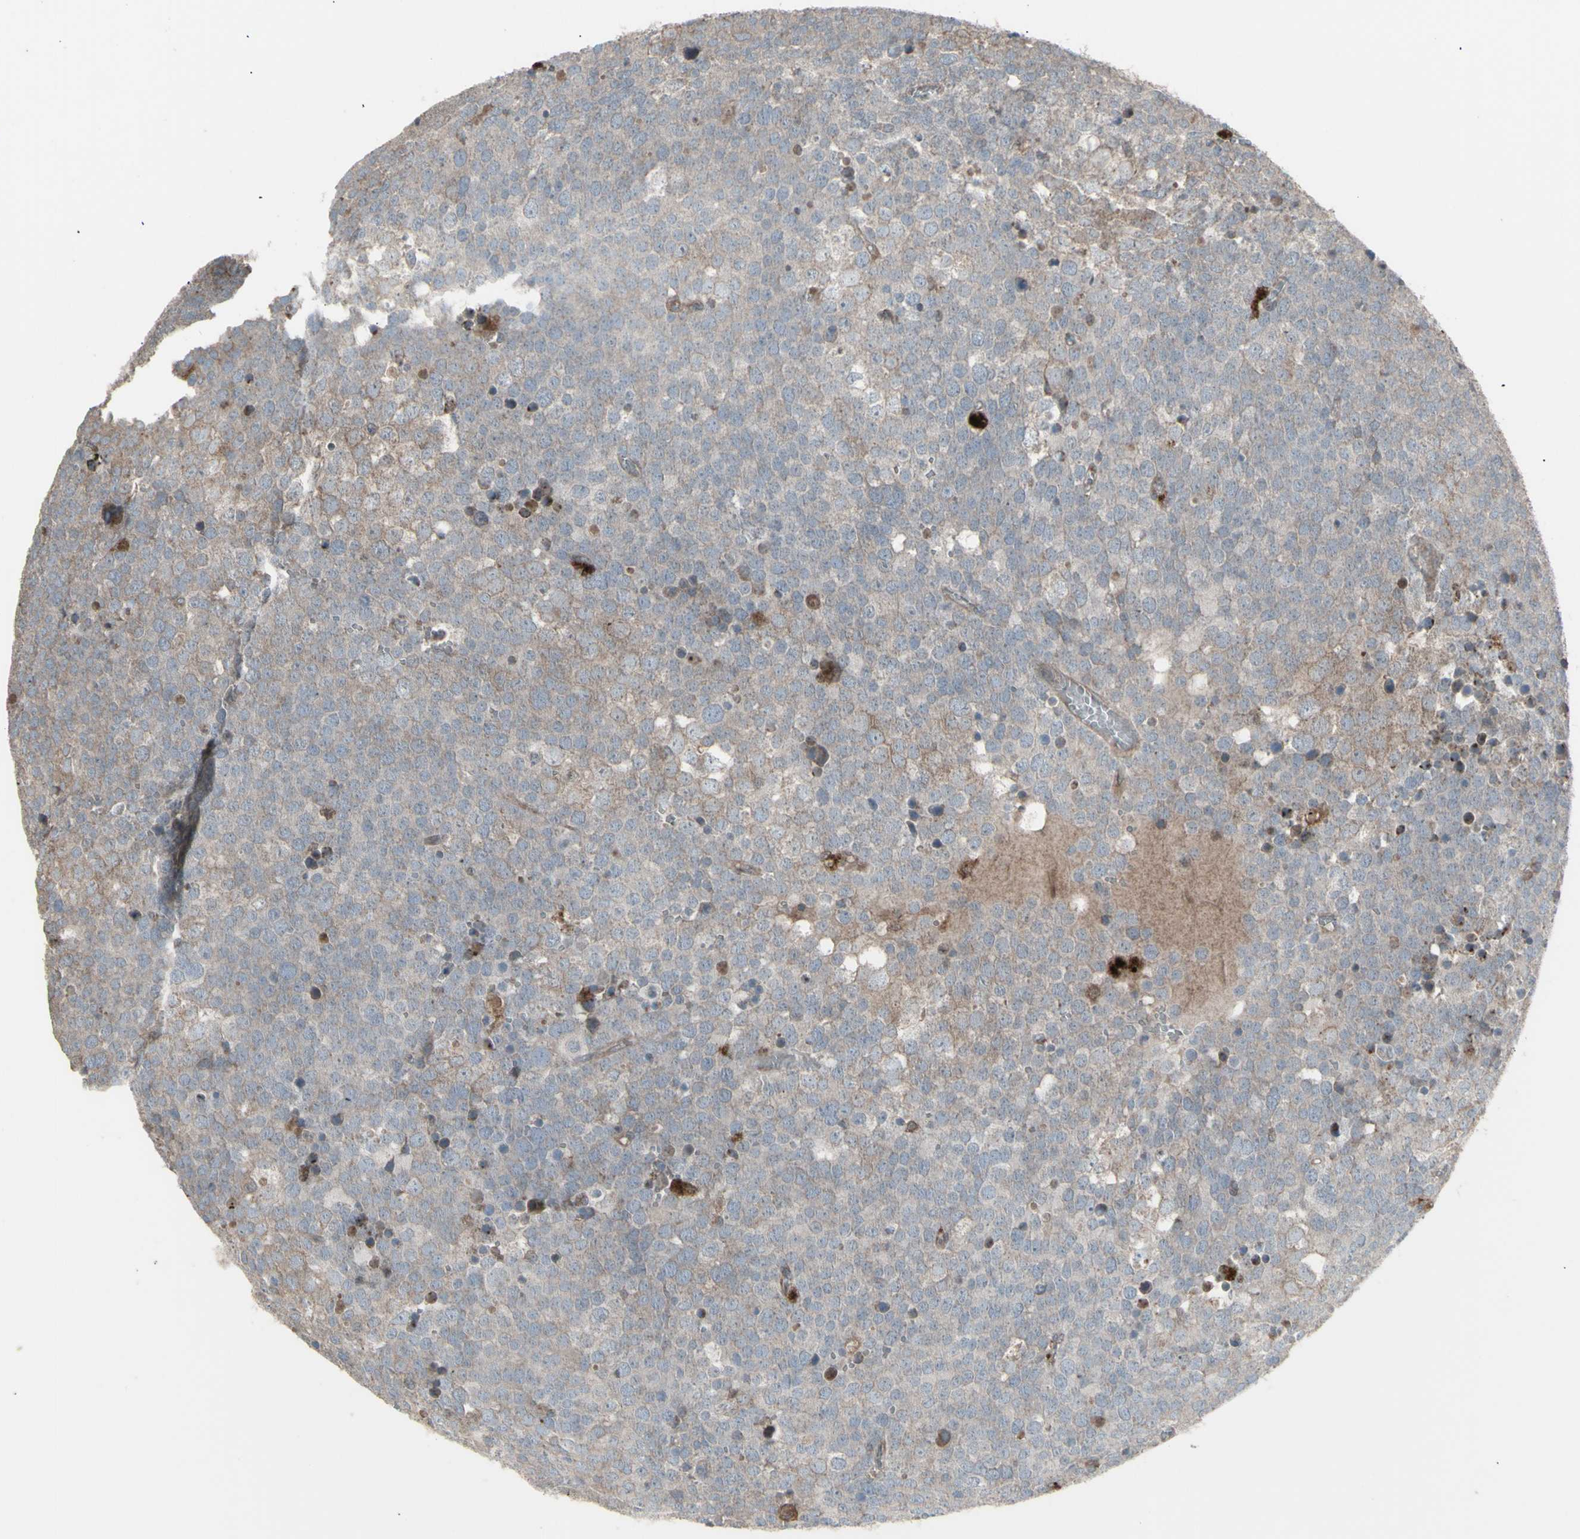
{"staining": {"intensity": "weak", "quantity": ">75%", "location": "cytoplasmic/membranous"}, "tissue": "testis cancer", "cell_type": "Tumor cells", "image_type": "cancer", "snomed": [{"axis": "morphology", "description": "Seminoma, NOS"}, {"axis": "topography", "description": "Testis"}], "caption": "IHC micrograph of human testis cancer stained for a protein (brown), which exhibits low levels of weak cytoplasmic/membranous positivity in about >75% of tumor cells.", "gene": "RNASEL", "patient": {"sex": "male", "age": 71}}